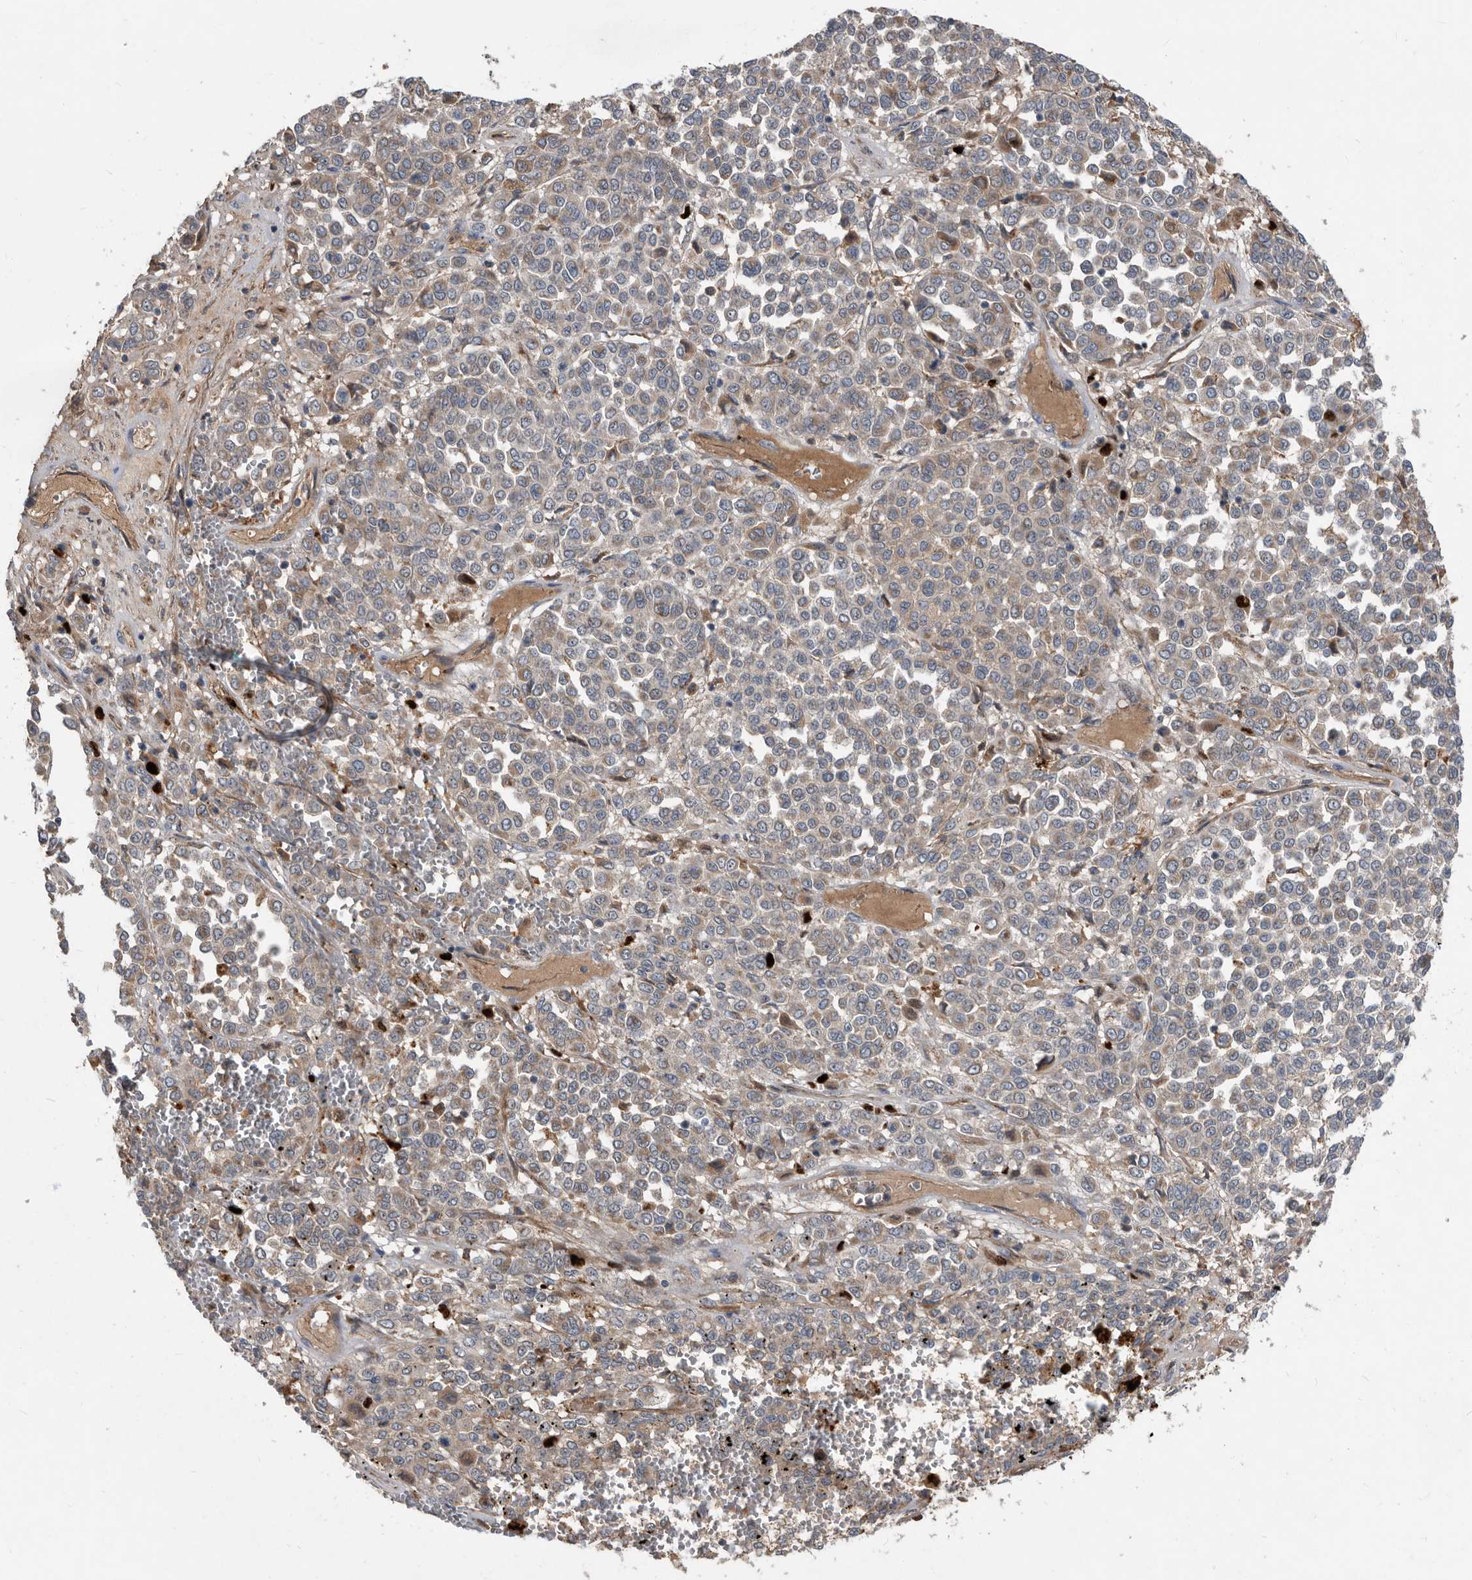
{"staining": {"intensity": "weak", "quantity": "25%-75%", "location": "cytoplasmic/membranous"}, "tissue": "melanoma", "cell_type": "Tumor cells", "image_type": "cancer", "snomed": [{"axis": "morphology", "description": "Malignant melanoma, Metastatic site"}, {"axis": "topography", "description": "Pancreas"}], "caption": "Weak cytoplasmic/membranous staining for a protein is identified in approximately 25%-75% of tumor cells of melanoma using IHC.", "gene": "PI15", "patient": {"sex": "female", "age": 30}}